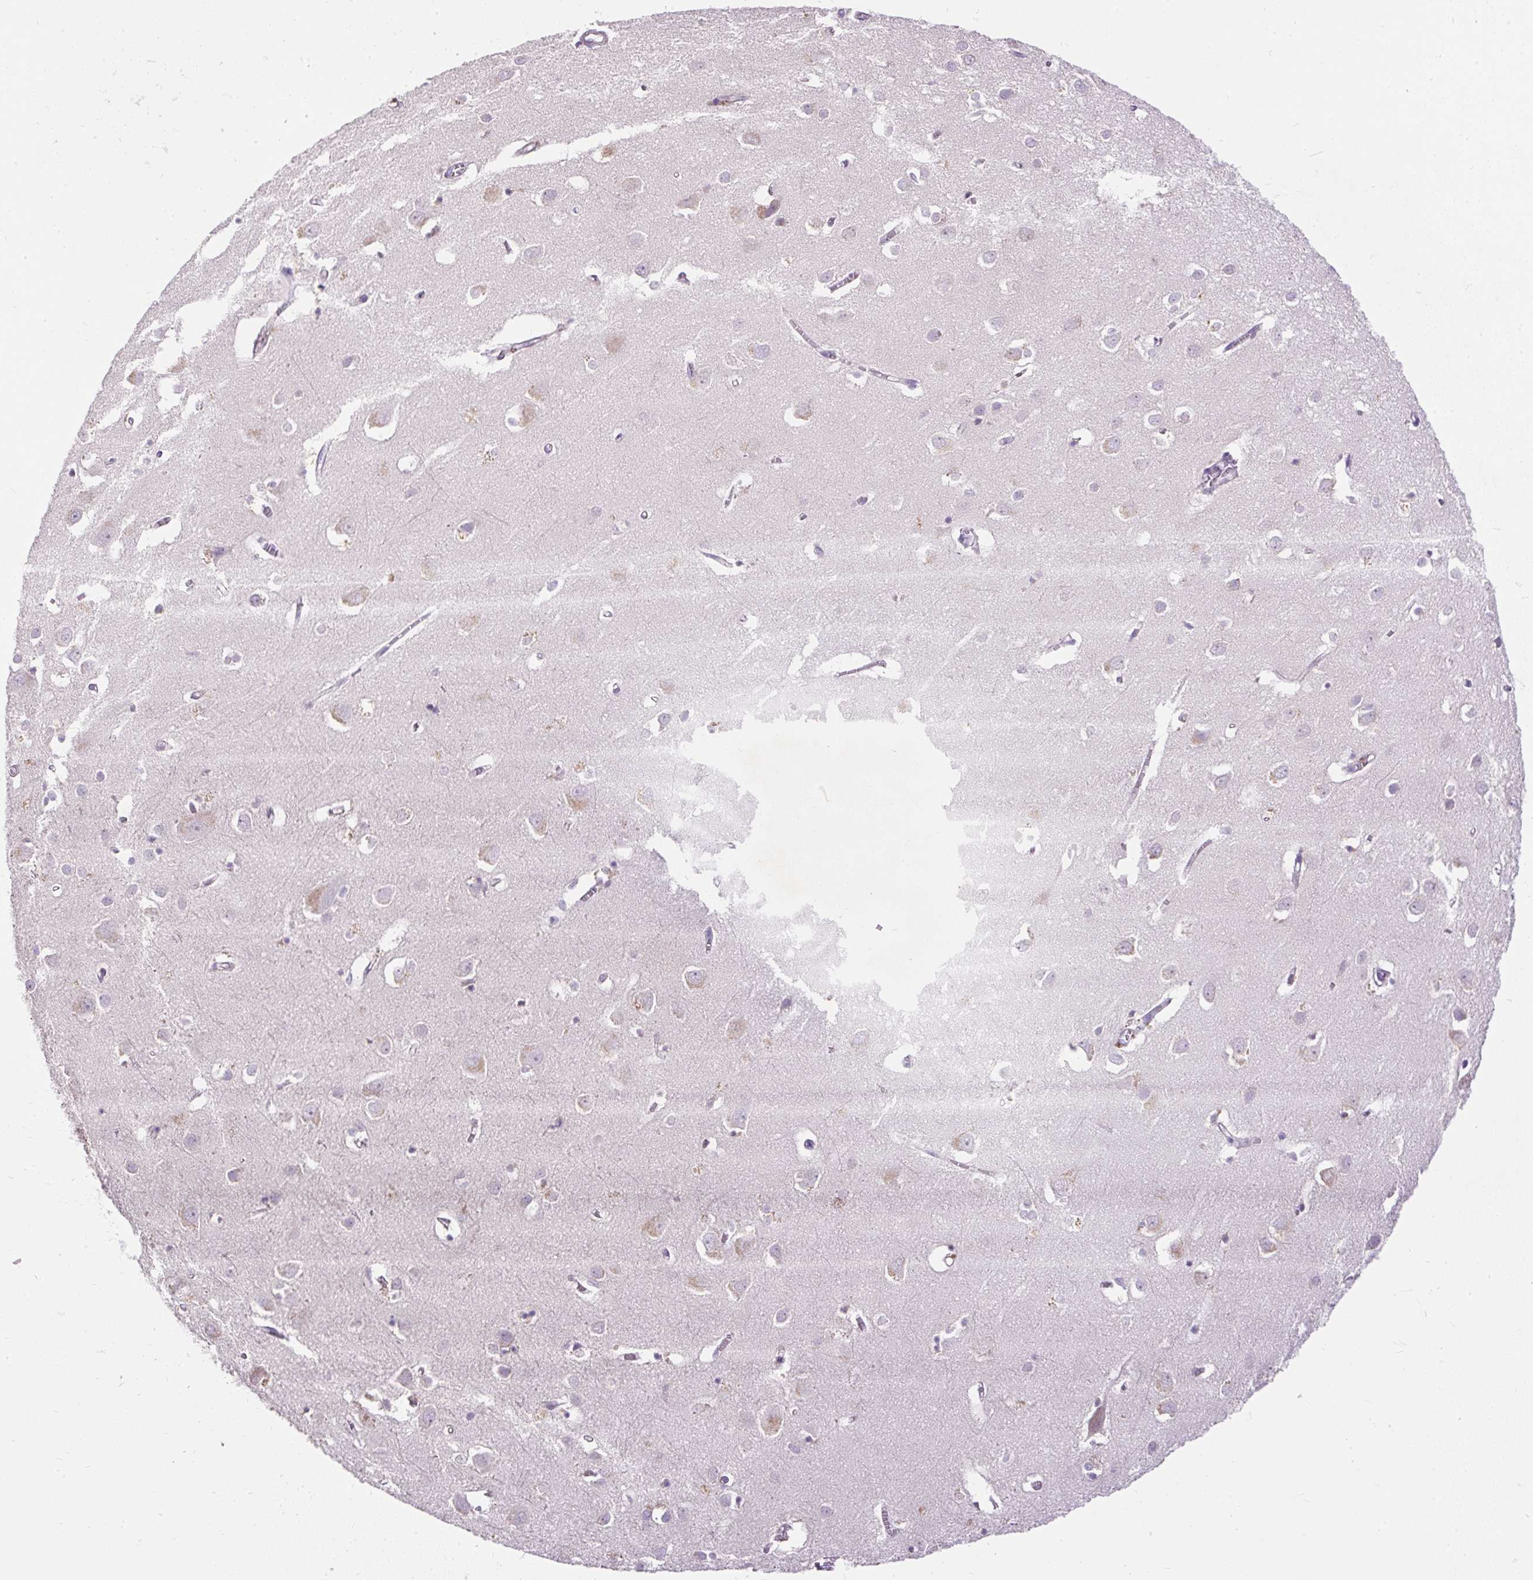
{"staining": {"intensity": "negative", "quantity": "none", "location": "none"}, "tissue": "cerebral cortex", "cell_type": "Endothelial cells", "image_type": "normal", "snomed": [{"axis": "morphology", "description": "Normal tissue, NOS"}, {"axis": "topography", "description": "Cerebral cortex"}], "caption": "High power microscopy histopathology image of an immunohistochemistry photomicrograph of normal cerebral cortex, revealing no significant staining in endothelial cells.", "gene": "KRTAP20", "patient": {"sex": "male", "age": 70}}